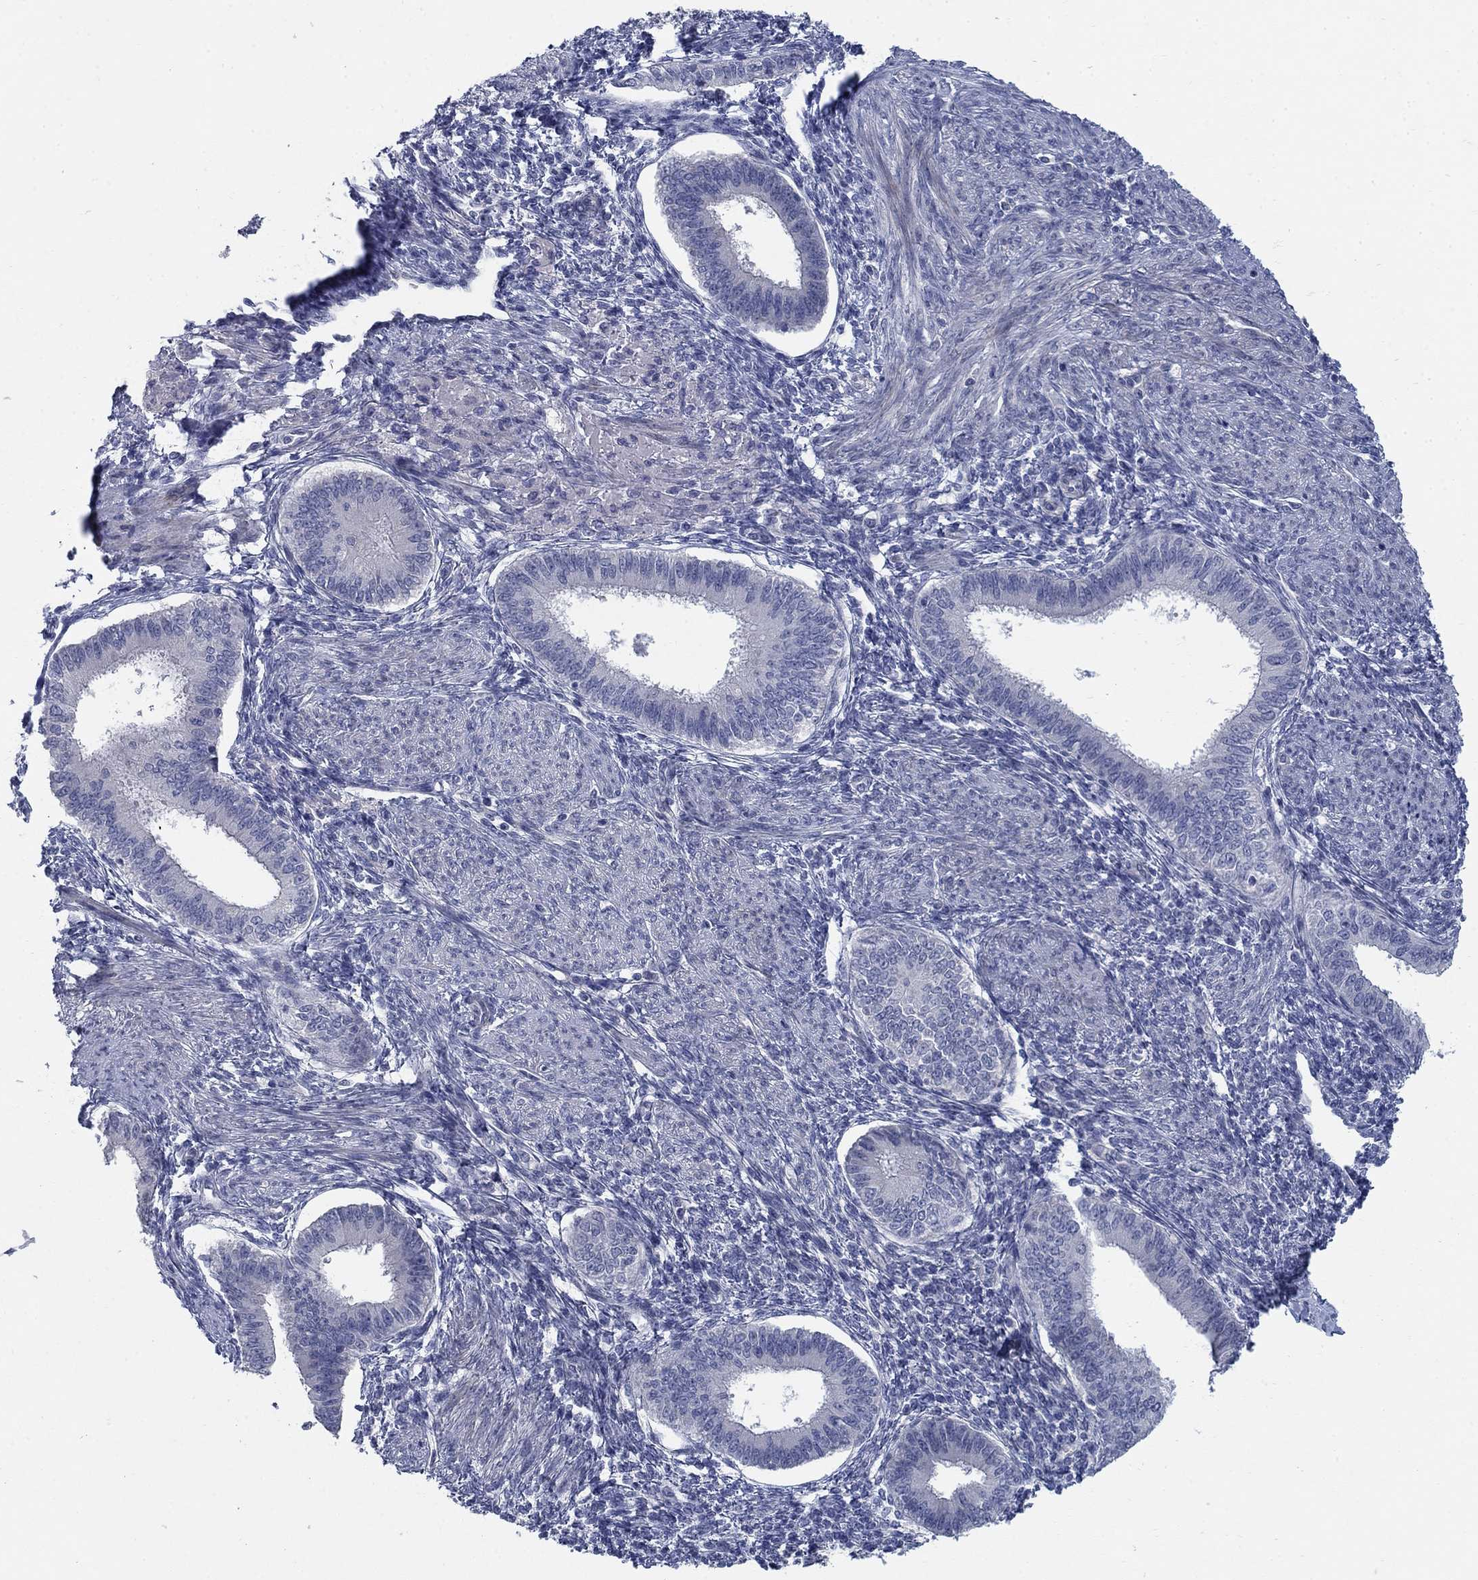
{"staining": {"intensity": "negative", "quantity": "none", "location": "none"}, "tissue": "endometrium", "cell_type": "Cells in endometrial stroma", "image_type": "normal", "snomed": [{"axis": "morphology", "description": "Normal tissue, NOS"}, {"axis": "topography", "description": "Endometrium"}], "caption": "High magnification brightfield microscopy of unremarkable endometrium stained with DAB (brown) and counterstained with hematoxylin (blue): cells in endometrial stroma show no significant positivity. (Stains: DAB immunohistochemistry with hematoxylin counter stain, Microscopy: brightfield microscopy at high magnification).", "gene": "DNER", "patient": {"sex": "female", "age": 39}}